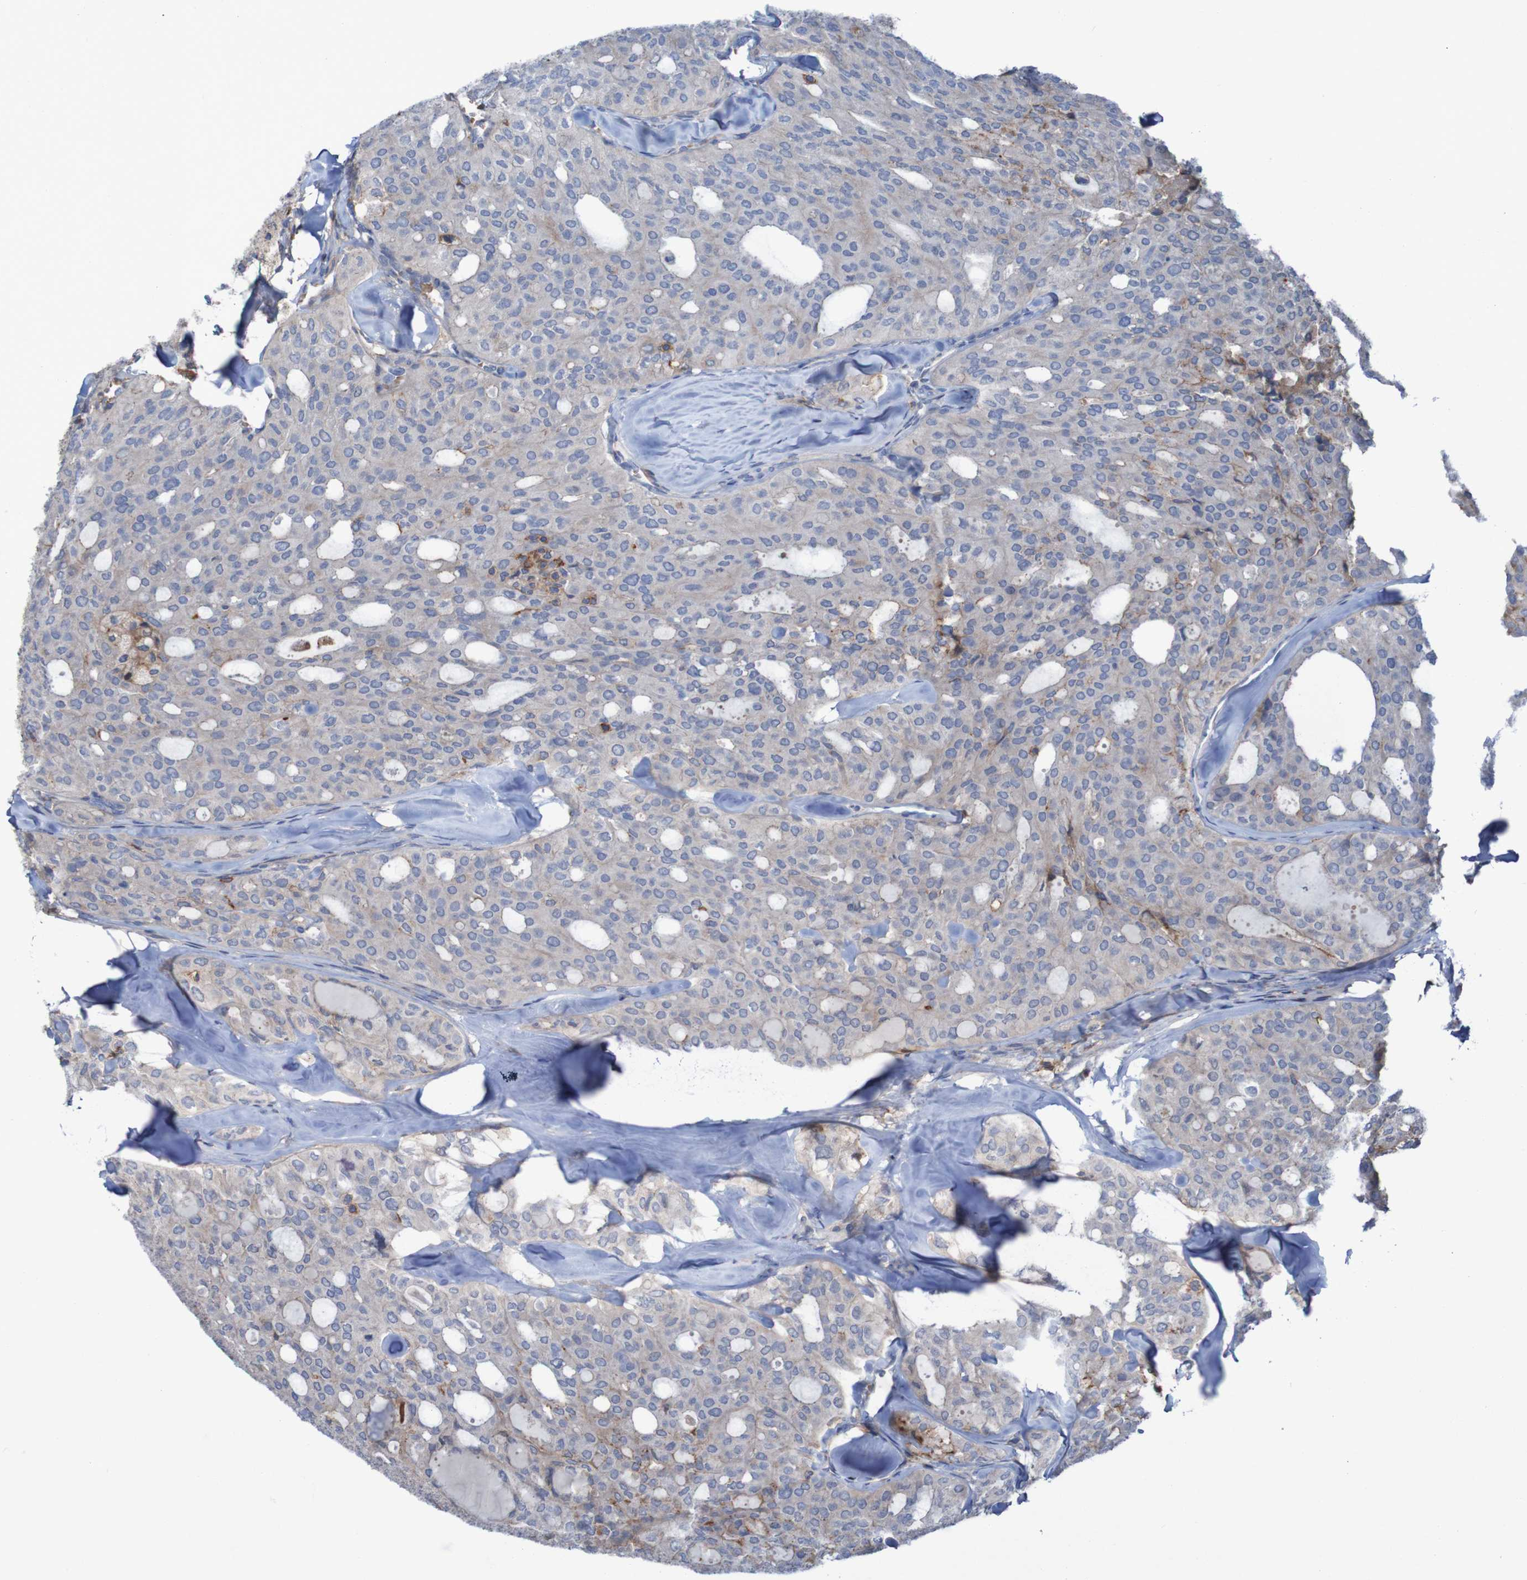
{"staining": {"intensity": "moderate", "quantity": "<25%", "location": "cytoplasmic/membranous"}, "tissue": "thyroid cancer", "cell_type": "Tumor cells", "image_type": "cancer", "snomed": [{"axis": "morphology", "description": "Follicular adenoma carcinoma, NOS"}, {"axis": "topography", "description": "Thyroid gland"}], "caption": "The micrograph shows a brown stain indicating the presence of a protein in the cytoplasmic/membranous of tumor cells in follicular adenoma carcinoma (thyroid).", "gene": "PDGFB", "patient": {"sex": "male", "age": 75}}